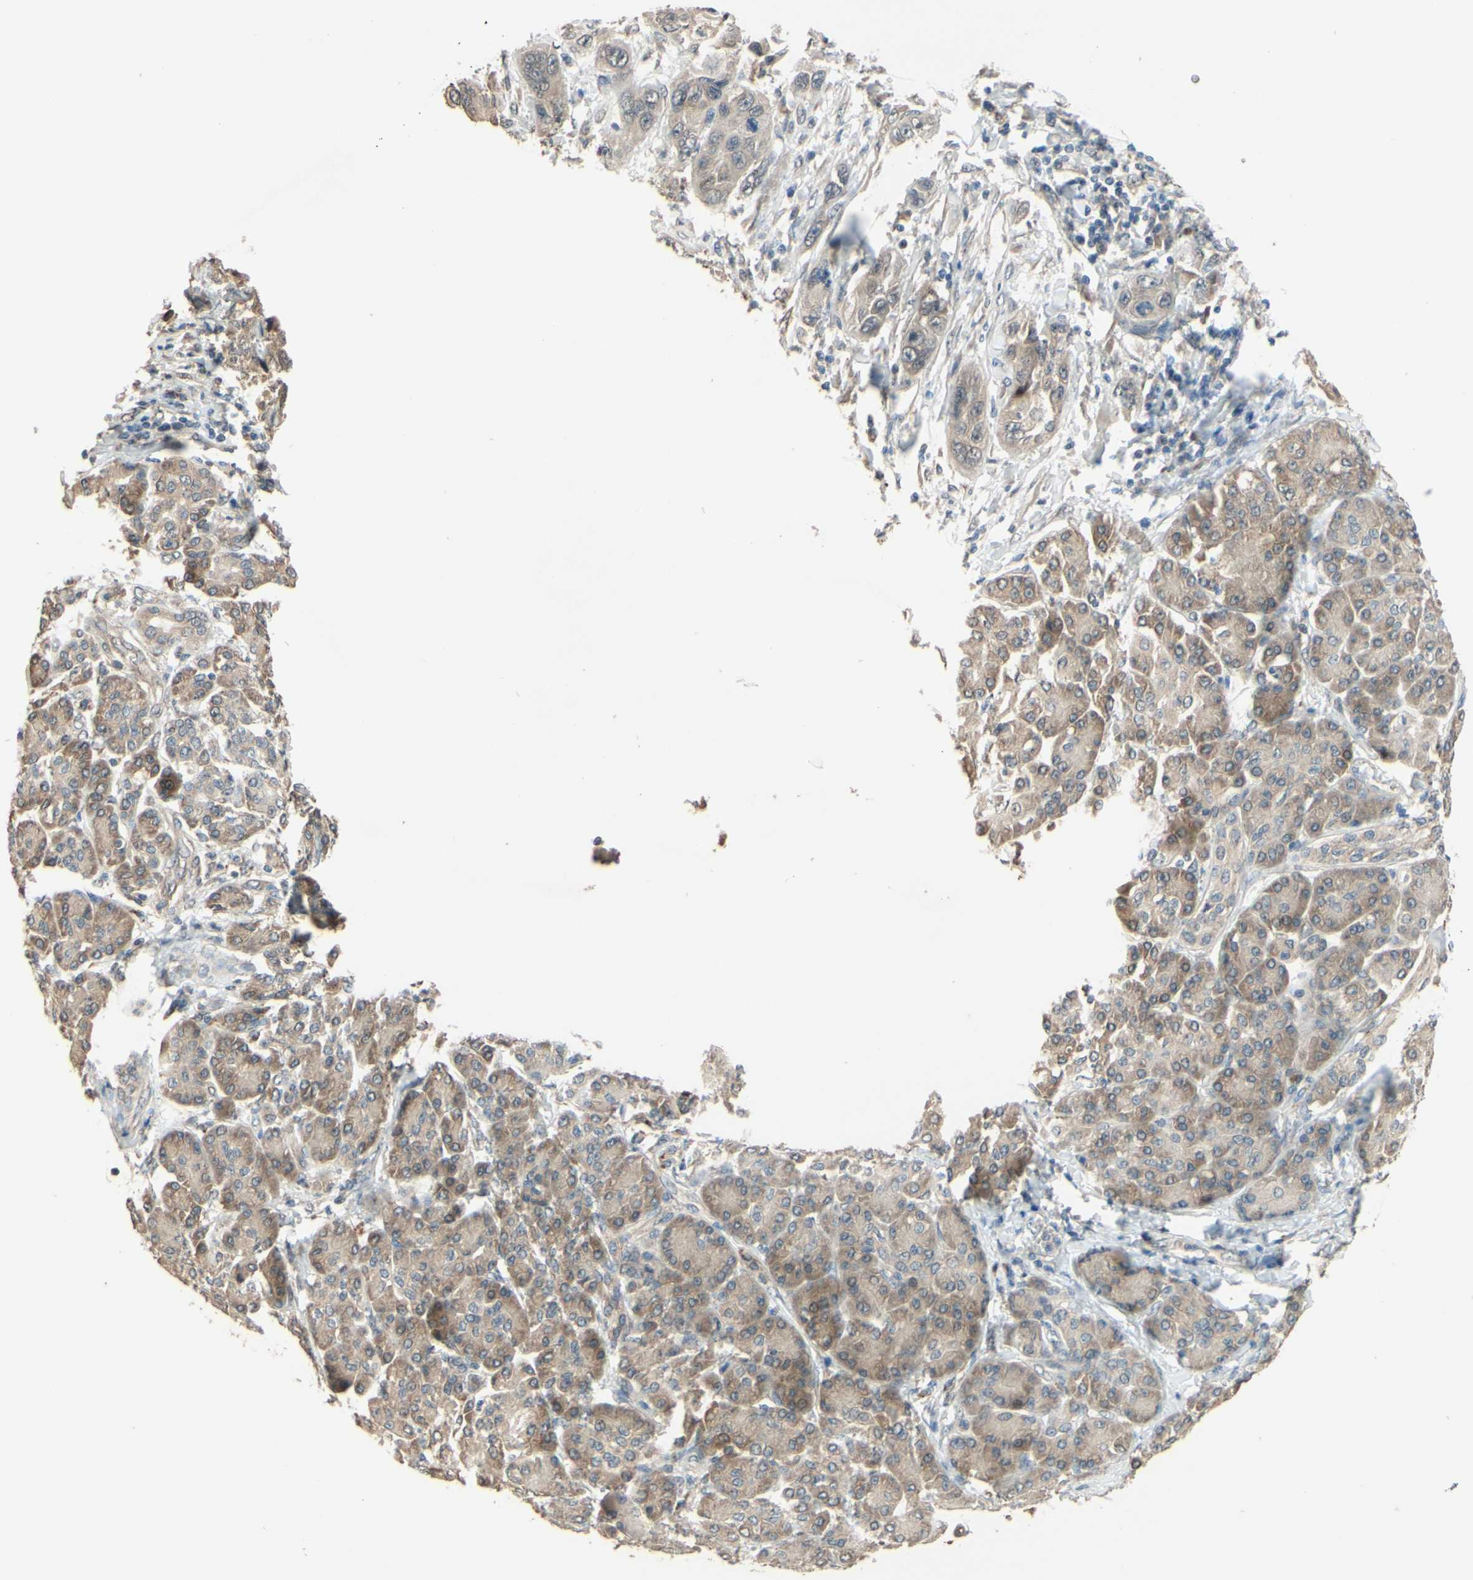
{"staining": {"intensity": "weak", "quantity": ">75%", "location": "cytoplasmic/membranous"}, "tissue": "pancreatic cancer", "cell_type": "Tumor cells", "image_type": "cancer", "snomed": [{"axis": "morphology", "description": "Adenocarcinoma, NOS"}, {"axis": "topography", "description": "Pancreas"}], "caption": "Protein expression by immunohistochemistry reveals weak cytoplasmic/membranous staining in approximately >75% of tumor cells in pancreatic cancer. (DAB (3,3'-diaminobenzidine) = brown stain, brightfield microscopy at high magnification).", "gene": "SMIM19", "patient": {"sex": "female", "age": 70}}